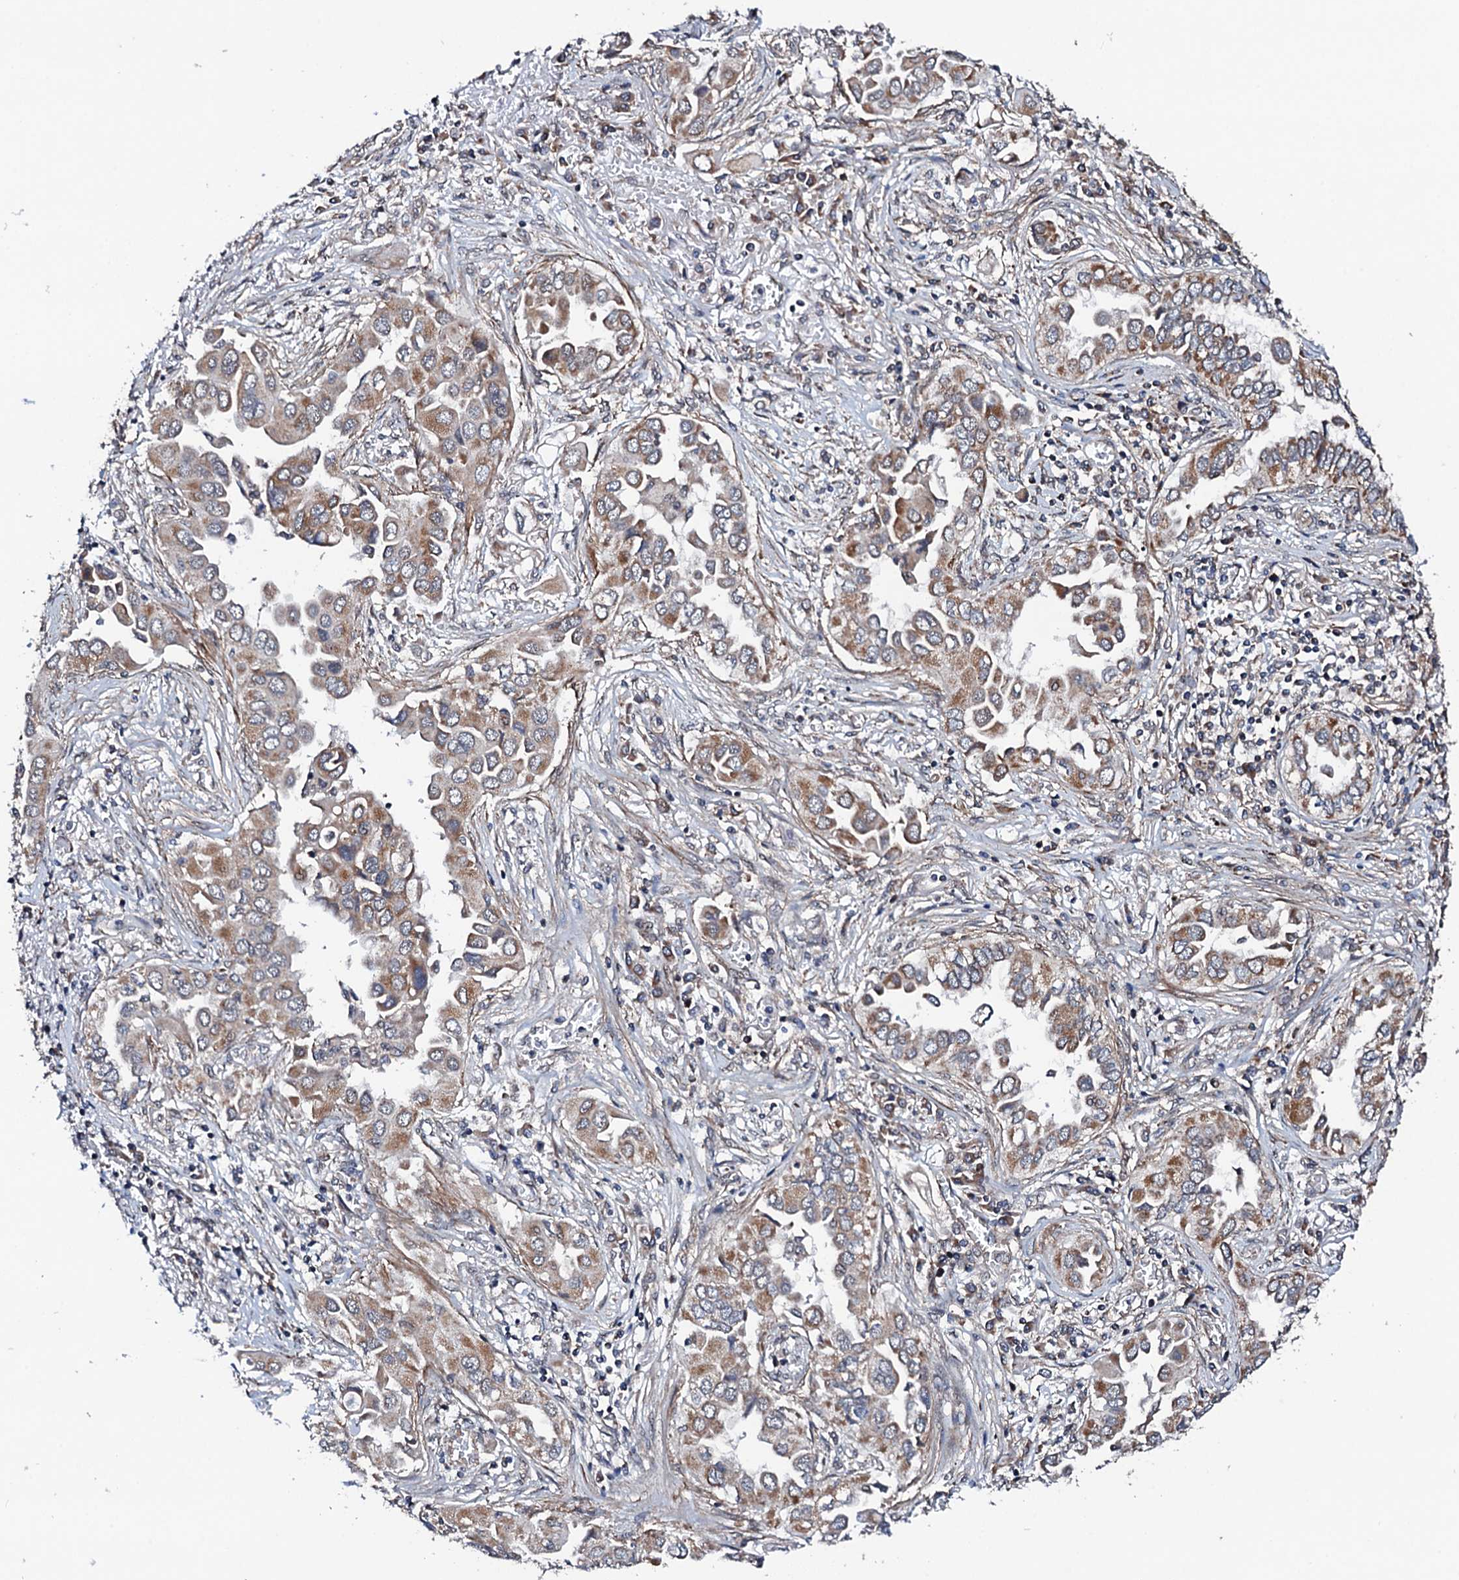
{"staining": {"intensity": "moderate", "quantity": ">75%", "location": "cytoplasmic/membranous"}, "tissue": "lung cancer", "cell_type": "Tumor cells", "image_type": "cancer", "snomed": [{"axis": "morphology", "description": "Adenocarcinoma, NOS"}, {"axis": "topography", "description": "Lung"}], "caption": "A histopathology image of lung adenocarcinoma stained for a protein reveals moderate cytoplasmic/membranous brown staining in tumor cells.", "gene": "MTIF3", "patient": {"sex": "female", "age": 76}}